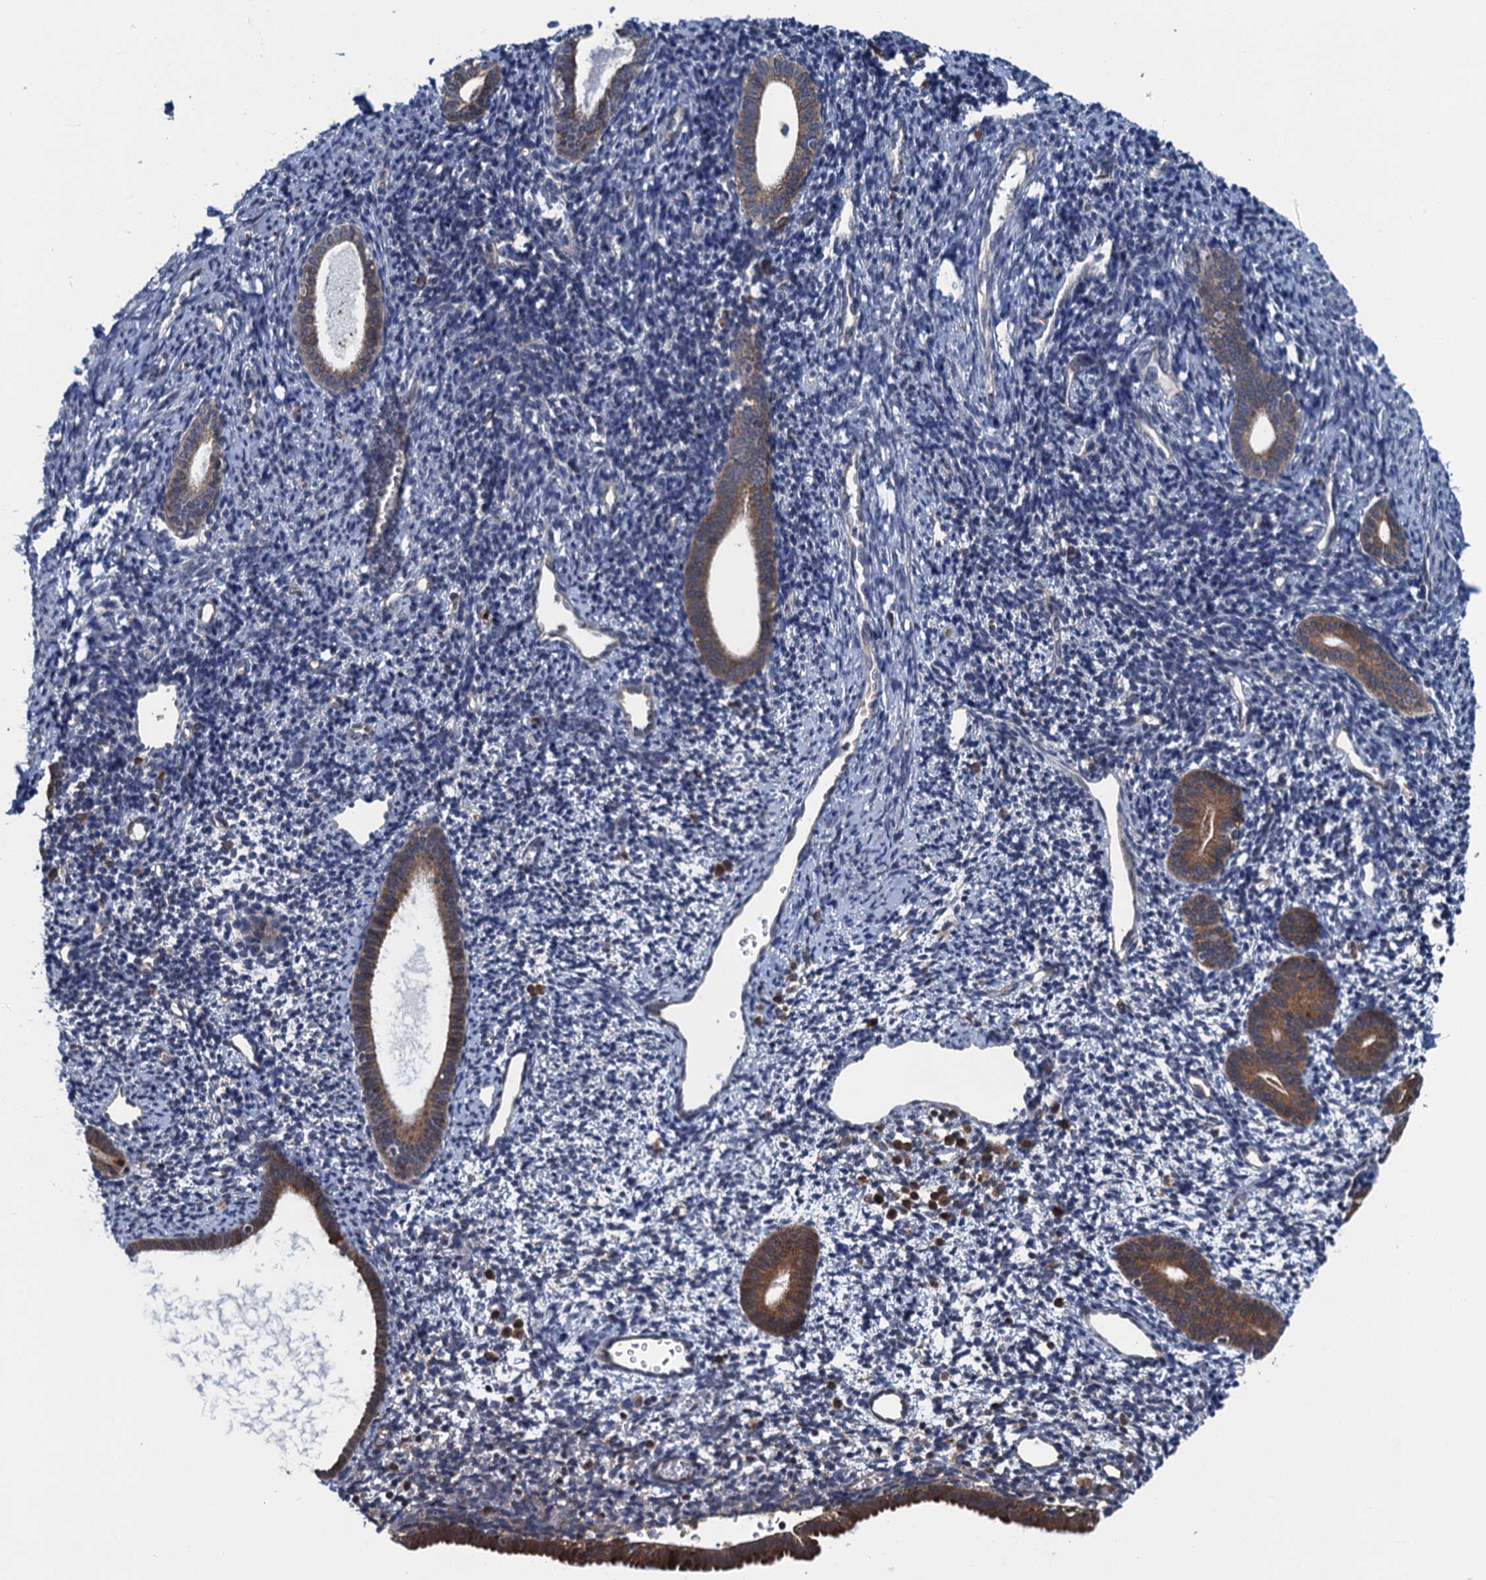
{"staining": {"intensity": "weak", "quantity": "<25%", "location": "cytoplasmic/membranous"}, "tissue": "endometrium", "cell_type": "Cells in endometrial stroma", "image_type": "normal", "snomed": [{"axis": "morphology", "description": "Normal tissue, NOS"}, {"axis": "topography", "description": "Endometrium"}], "caption": "Immunohistochemical staining of unremarkable endometrium shows no significant staining in cells in endometrial stroma. The staining was performed using DAB (3,3'-diaminobenzidine) to visualize the protein expression in brown, while the nuclei were stained in blue with hematoxylin (Magnification: 20x).", "gene": "CNTN5", "patient": {"sex": "female", "age": 56}}